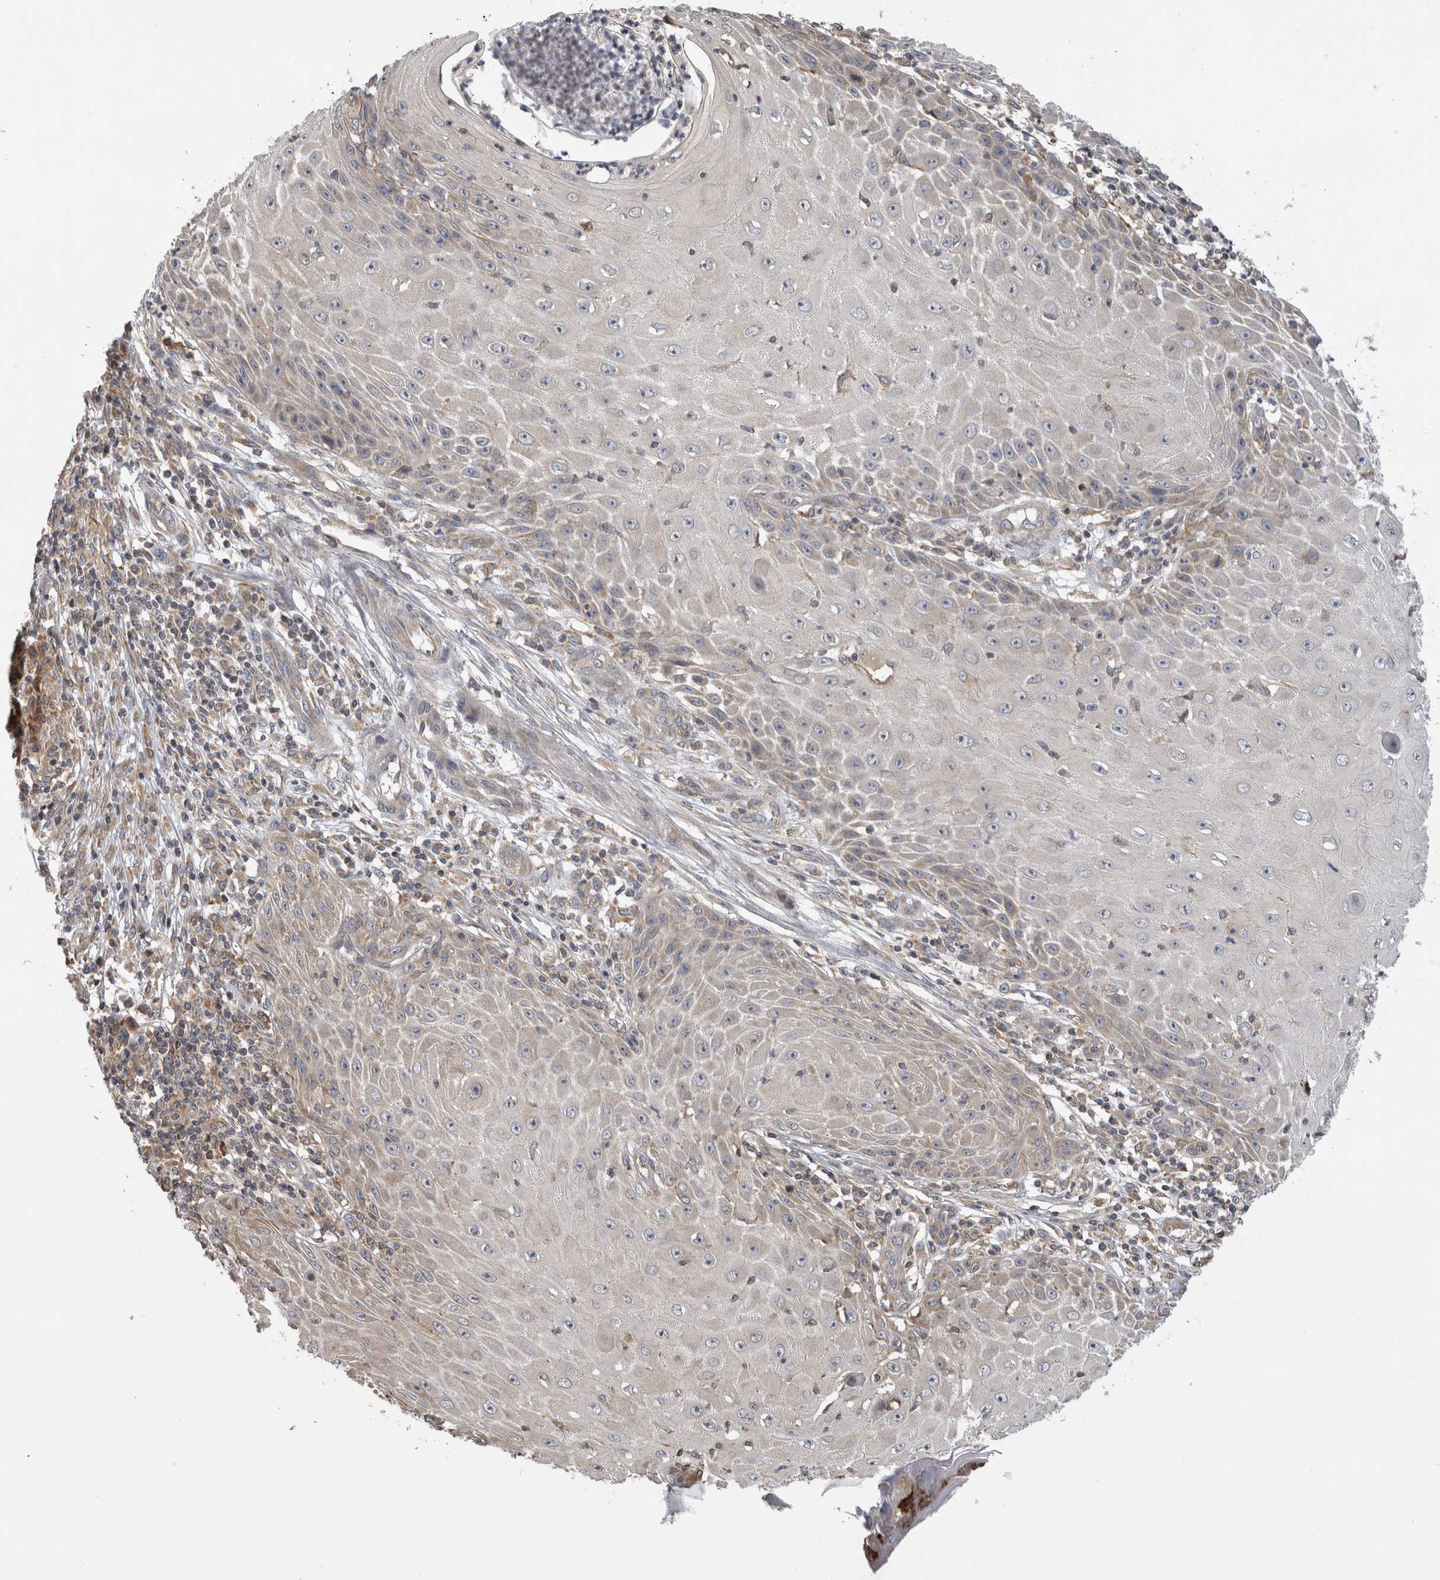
{"staining": {"intensity": "weak", "quantity": "<25%", "location": "cytoplasmic/membranous"}, "tissue": "skin cancer", "cell_type": "Tumor cells", "image_type": "cancer", "snomed": [{"axis": "morphology", "description": "Squamous cell carcinoma, NOS"}, {"axis": "topography", "description": "Skin"}], "caption": "Tumor cells are negative for protein expression in human skin squamous cell carcinoma.", "gene": "PARP6", "patient": {"sex": "female", "age": 73}}